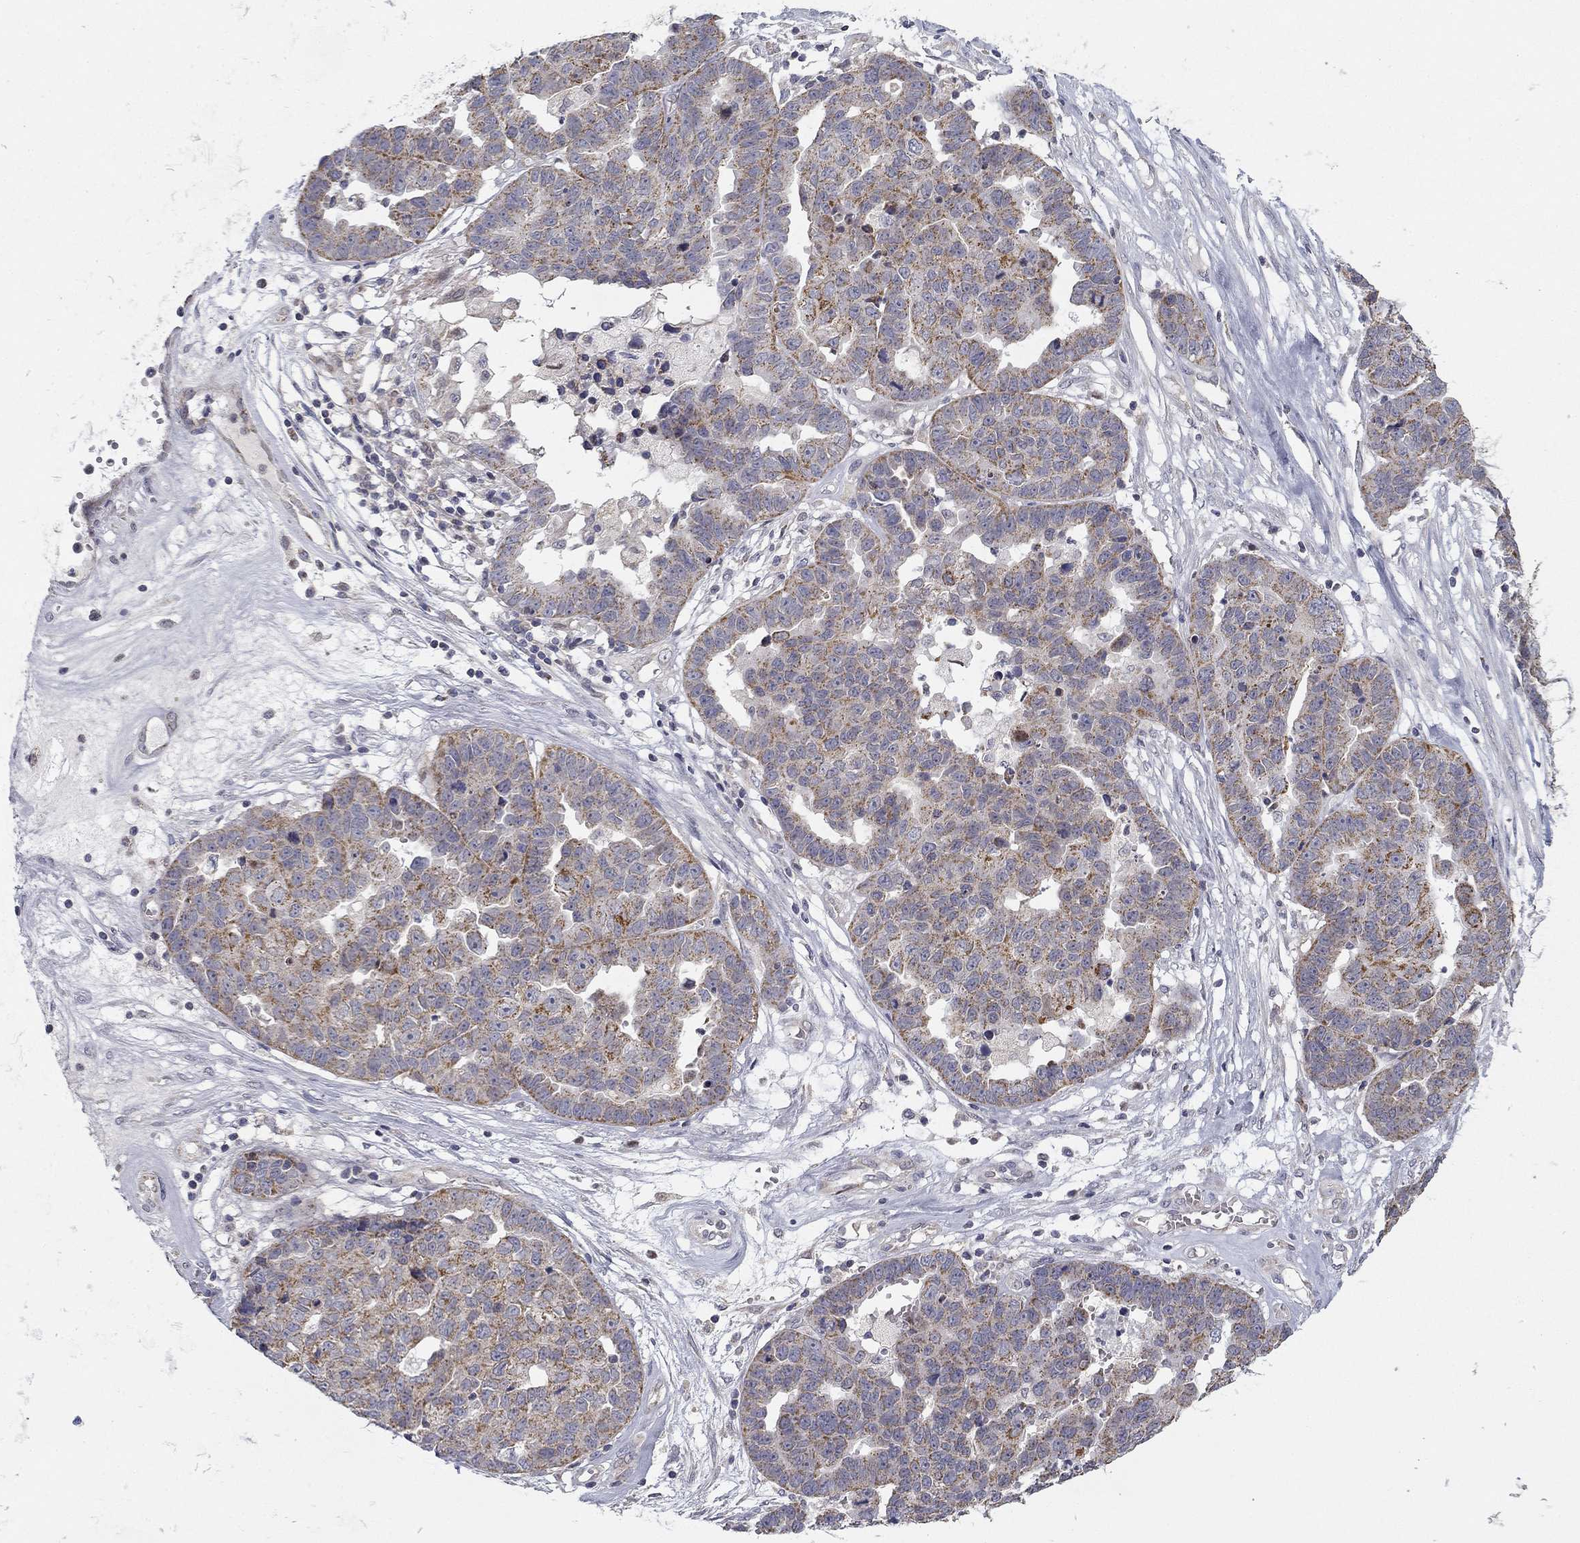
{"staining": {"intensity": "moderate", "quantity": "25%-75%", "location": "cytoplasmic/membranous"}, "tissue": "ovarian cancer", "cell_type": "Tumor cells", "image_type": "cancer", "snomed": [{"axis": "morphology", "description": "Cystadenocarcinoma, serous, NOS"}, {"axis": "topography", "description": "Ovary"}], "caption": "This is a photomicrograph of immunohistochemistry (IHC) staining of serous cystadenocarcinoma (ovarian), which shows moderate positivity in the cytoplasmic/membranous of tumor cells.", "gene": "SLC2A9", "patient": {"sex": "female", "age": 87}}